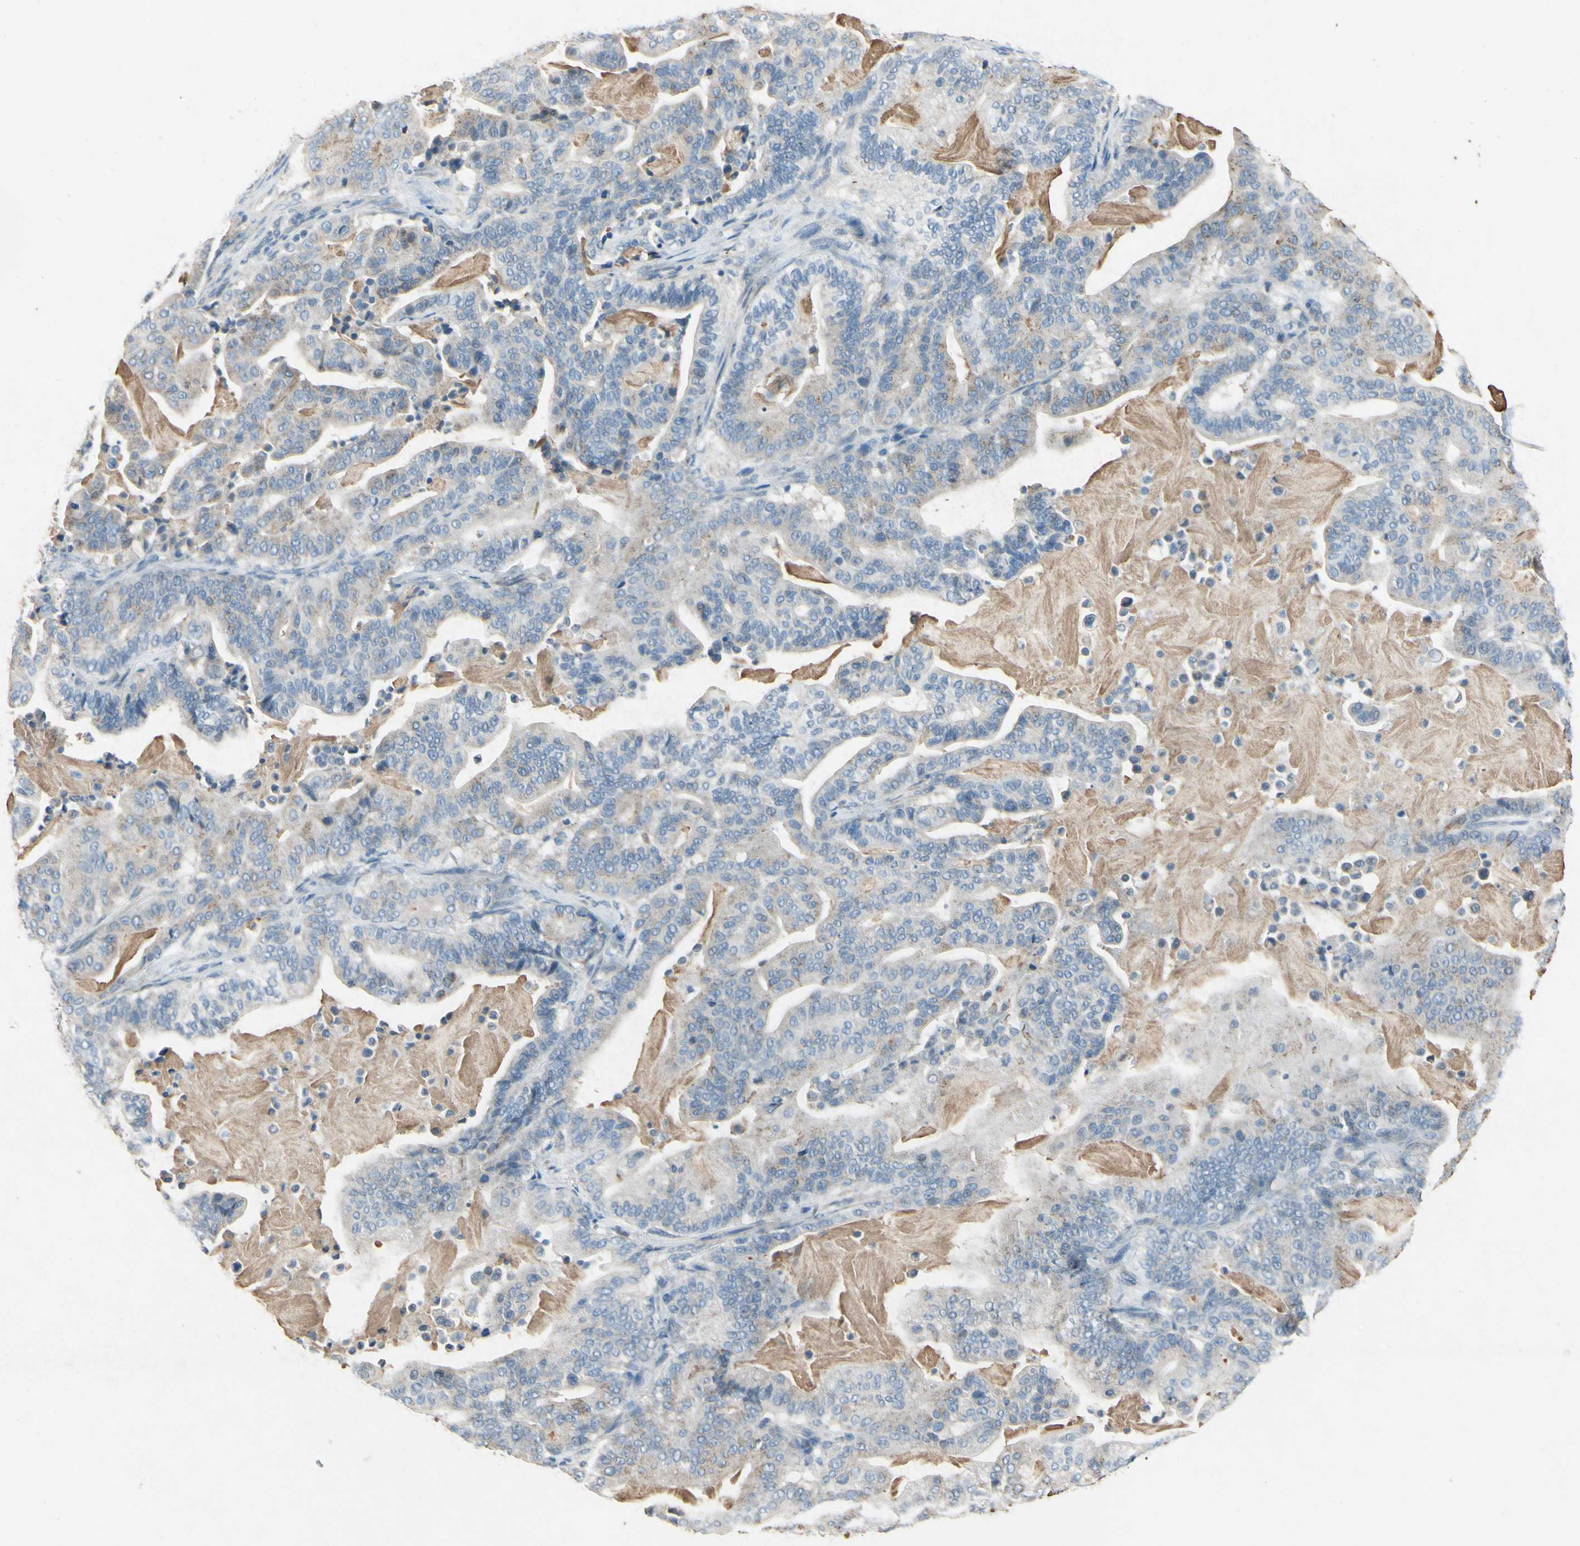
{"staining": {"intensity": "weak", "quantity": "<25%", "location": "cytoplasmic/membranous"}, "tissue": "pancreatic cancer", "cell_type": "Tumor cells", "image_type": "cancer", "snomed": [{"axis": "morphology", "description": "Adenocarcinoma, NOS"}, {"axis": "topography", "description": "Pancreas"}], "caption": "An image of human adenocarcinoma (pancreatic) is negative for staining in tumor cells.", "gene": "SNAP91", "patient": {"sex": "male", "age": 63}}